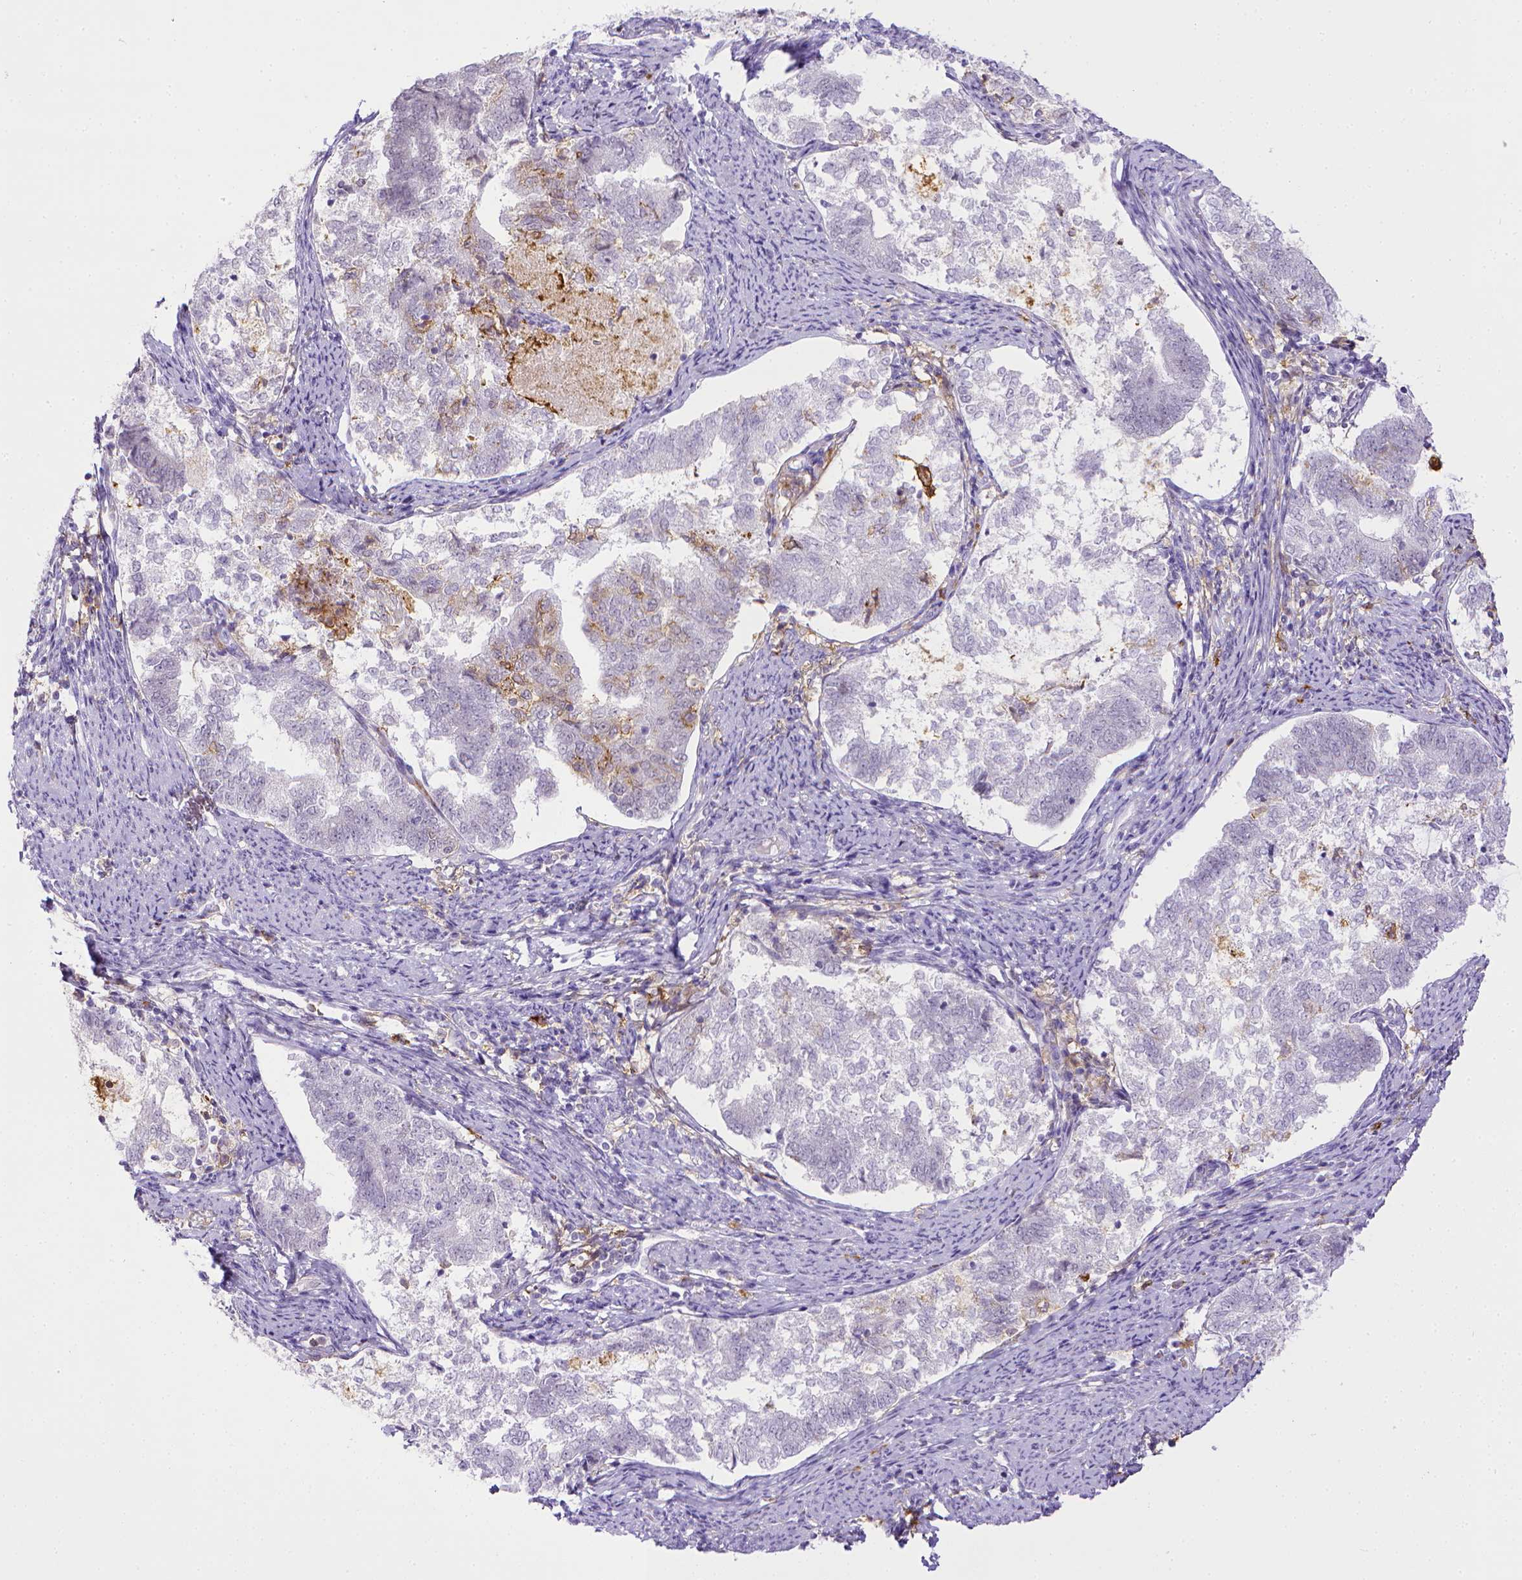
{"staining": {"intensity": "negative", "quantity": "none", "location": "none"}, "tissue": "endometrial cancer", "cell_type": "Tumor cells", "image_type": "cancer", "snomed": [{"axis": "morphology", "description": "Adenocarcinoma, NOS"}, {"axis": "topography", "description": "Endometrium"}], "caption": "High magnification brightfield microscopy of endometrial adenocarcinoma stained with DAB (3,3'-diaminobenzidine) (brown) and counterstained with hematoxylin (blue): tumor cells show no significant positivity.", "gene": "ITGAM", "patient": {"sex": "female", "age": 65}}